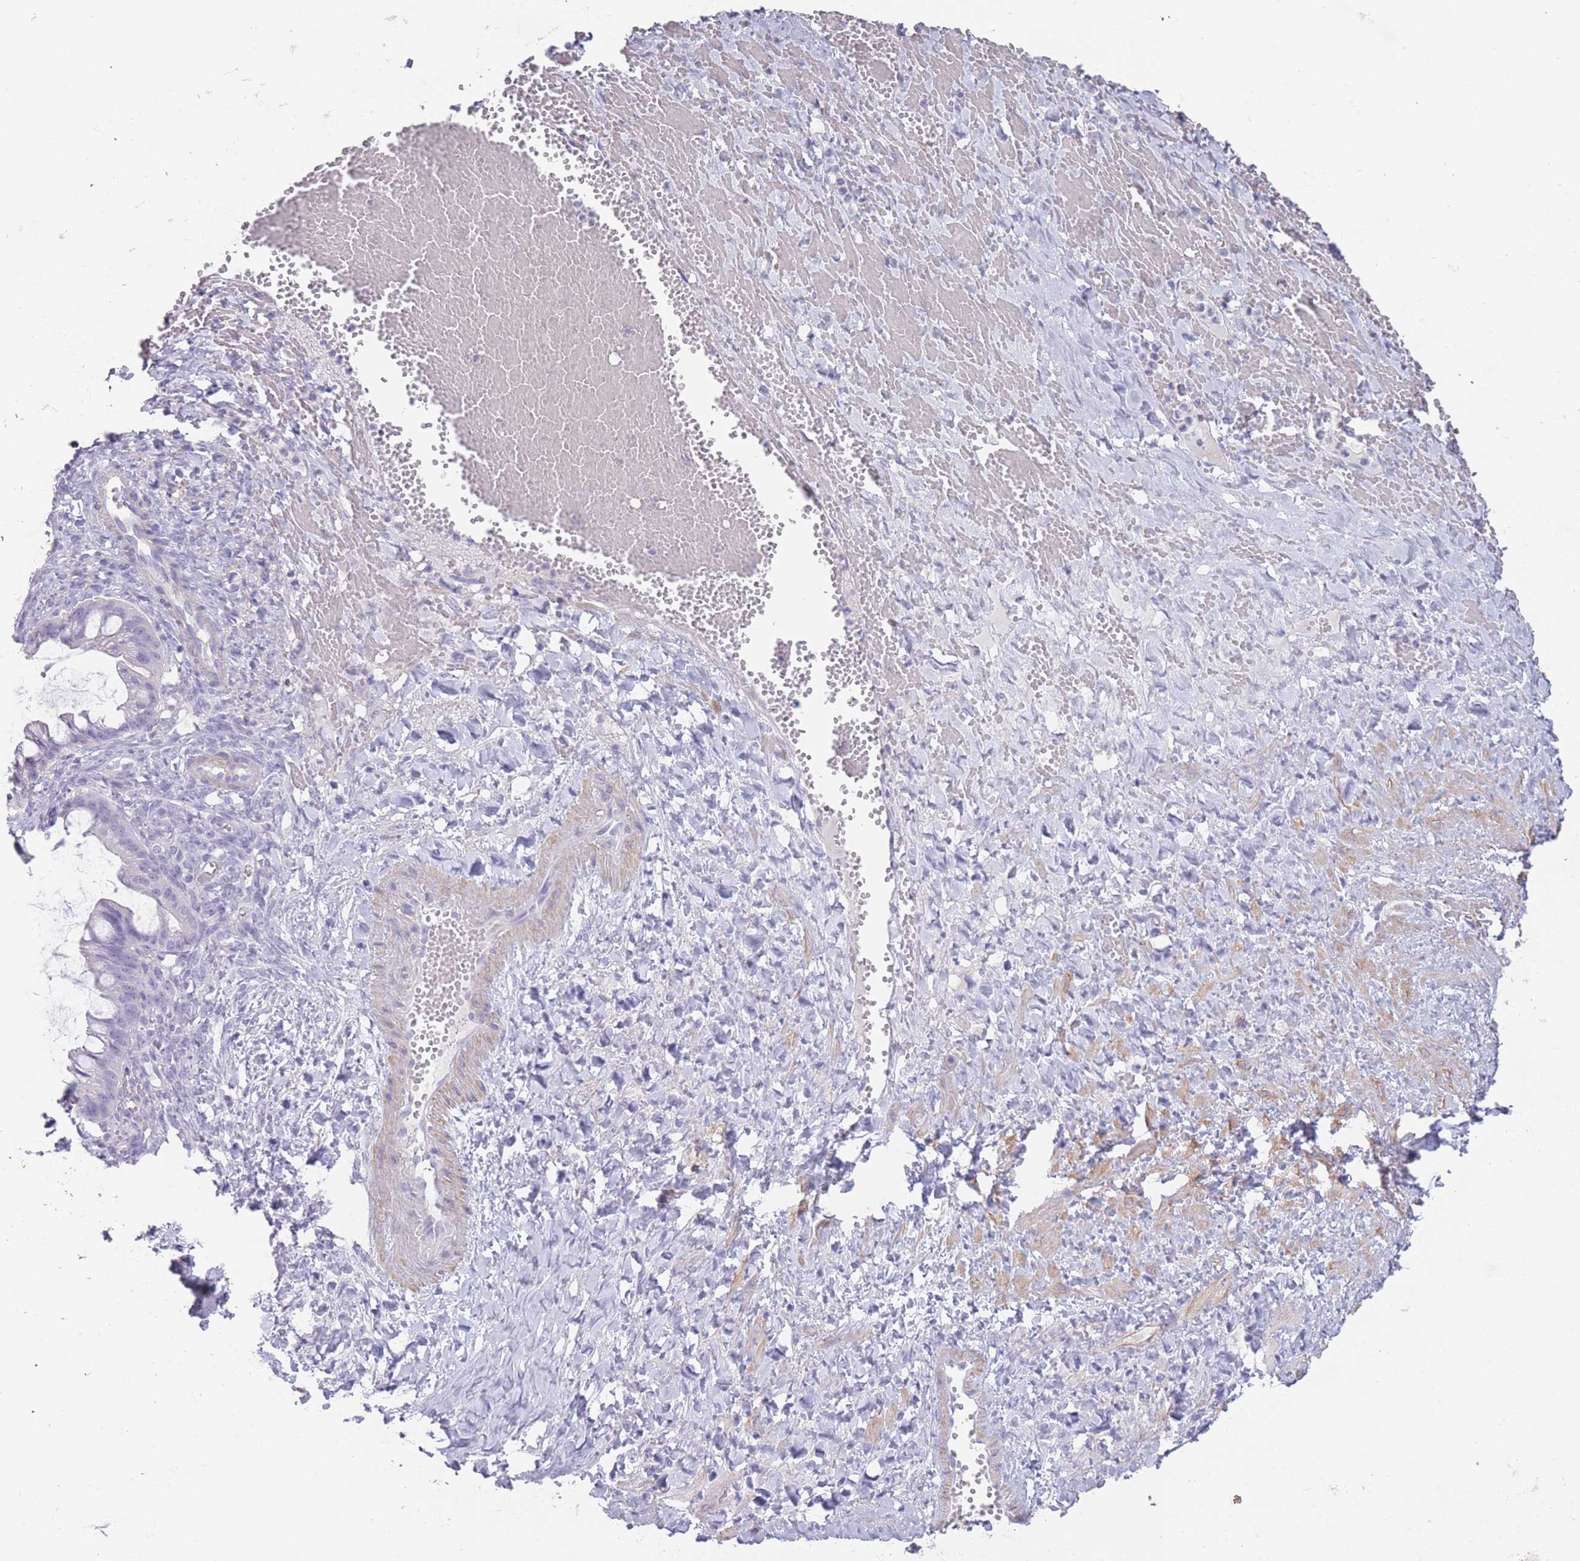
{"staining": {"intensity": "negative", "quantity": "none", "location": "none"}, "tissue": "ovarian cancer", "cell_type": "Tumor cells", "image_type": "cancer", "snomed": [{"axis": "morphology", "description": "Cystadenocarcinoma, mucinous, NOS"}, {"axis": "topography", "description": "Ovary"}], "caption": "Tumor cells show no significant protein staining in ovarian cancer (mucinous cystadenocarcinoma). The staining was performed using DAB (3,3'-diaminobenzidine) to visualize the protein expression in brown, while the nuclei were stained in blue with hematoxylin (Magnification: 20x).", "gene": "RHBG", "patient": {"sex": "female", "age": 73}}